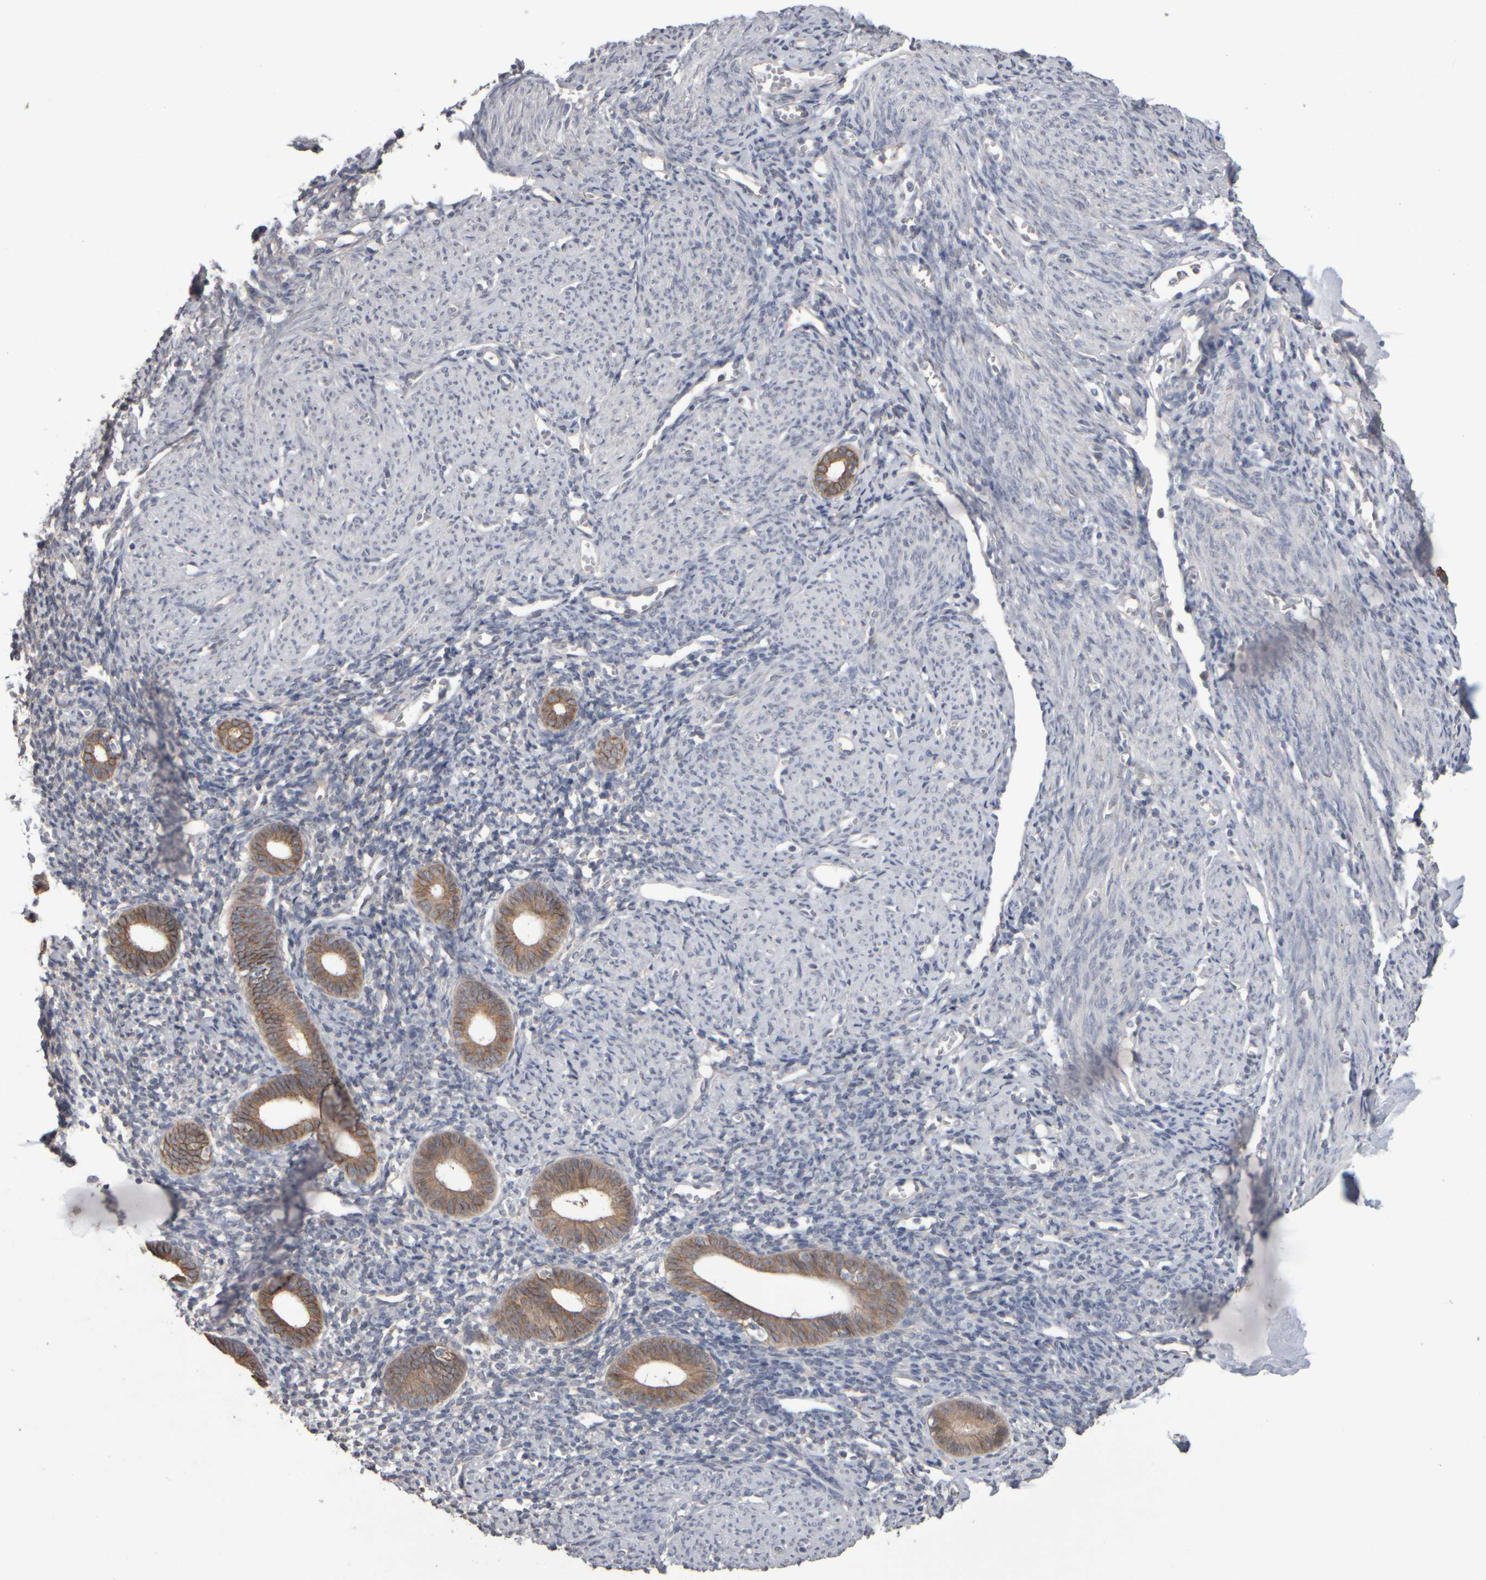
{"staining": {"intensity": "negative", "quantity": "none", "location": "none"}, "tissue": "endometrium", "cell_type": "Cells in endometrial stroma", "image_type": "normal", "snomed": [{"axis": "morphology", "description": "Normal tissue, NOS"}, {"axis": "morphology", "description": "Adenocarcinoma, NOS"}, {"axis": "topography", "description": "Endometrium"}], "caption": "Normal endometrium was stained to show a protein in brown. There is no significant positivity in cells in endometrial stroma. (IHC, brightfield microscopy, high magnification).", "gene": "EPHX2", "patient": {"sex": "female", "age": 57}}